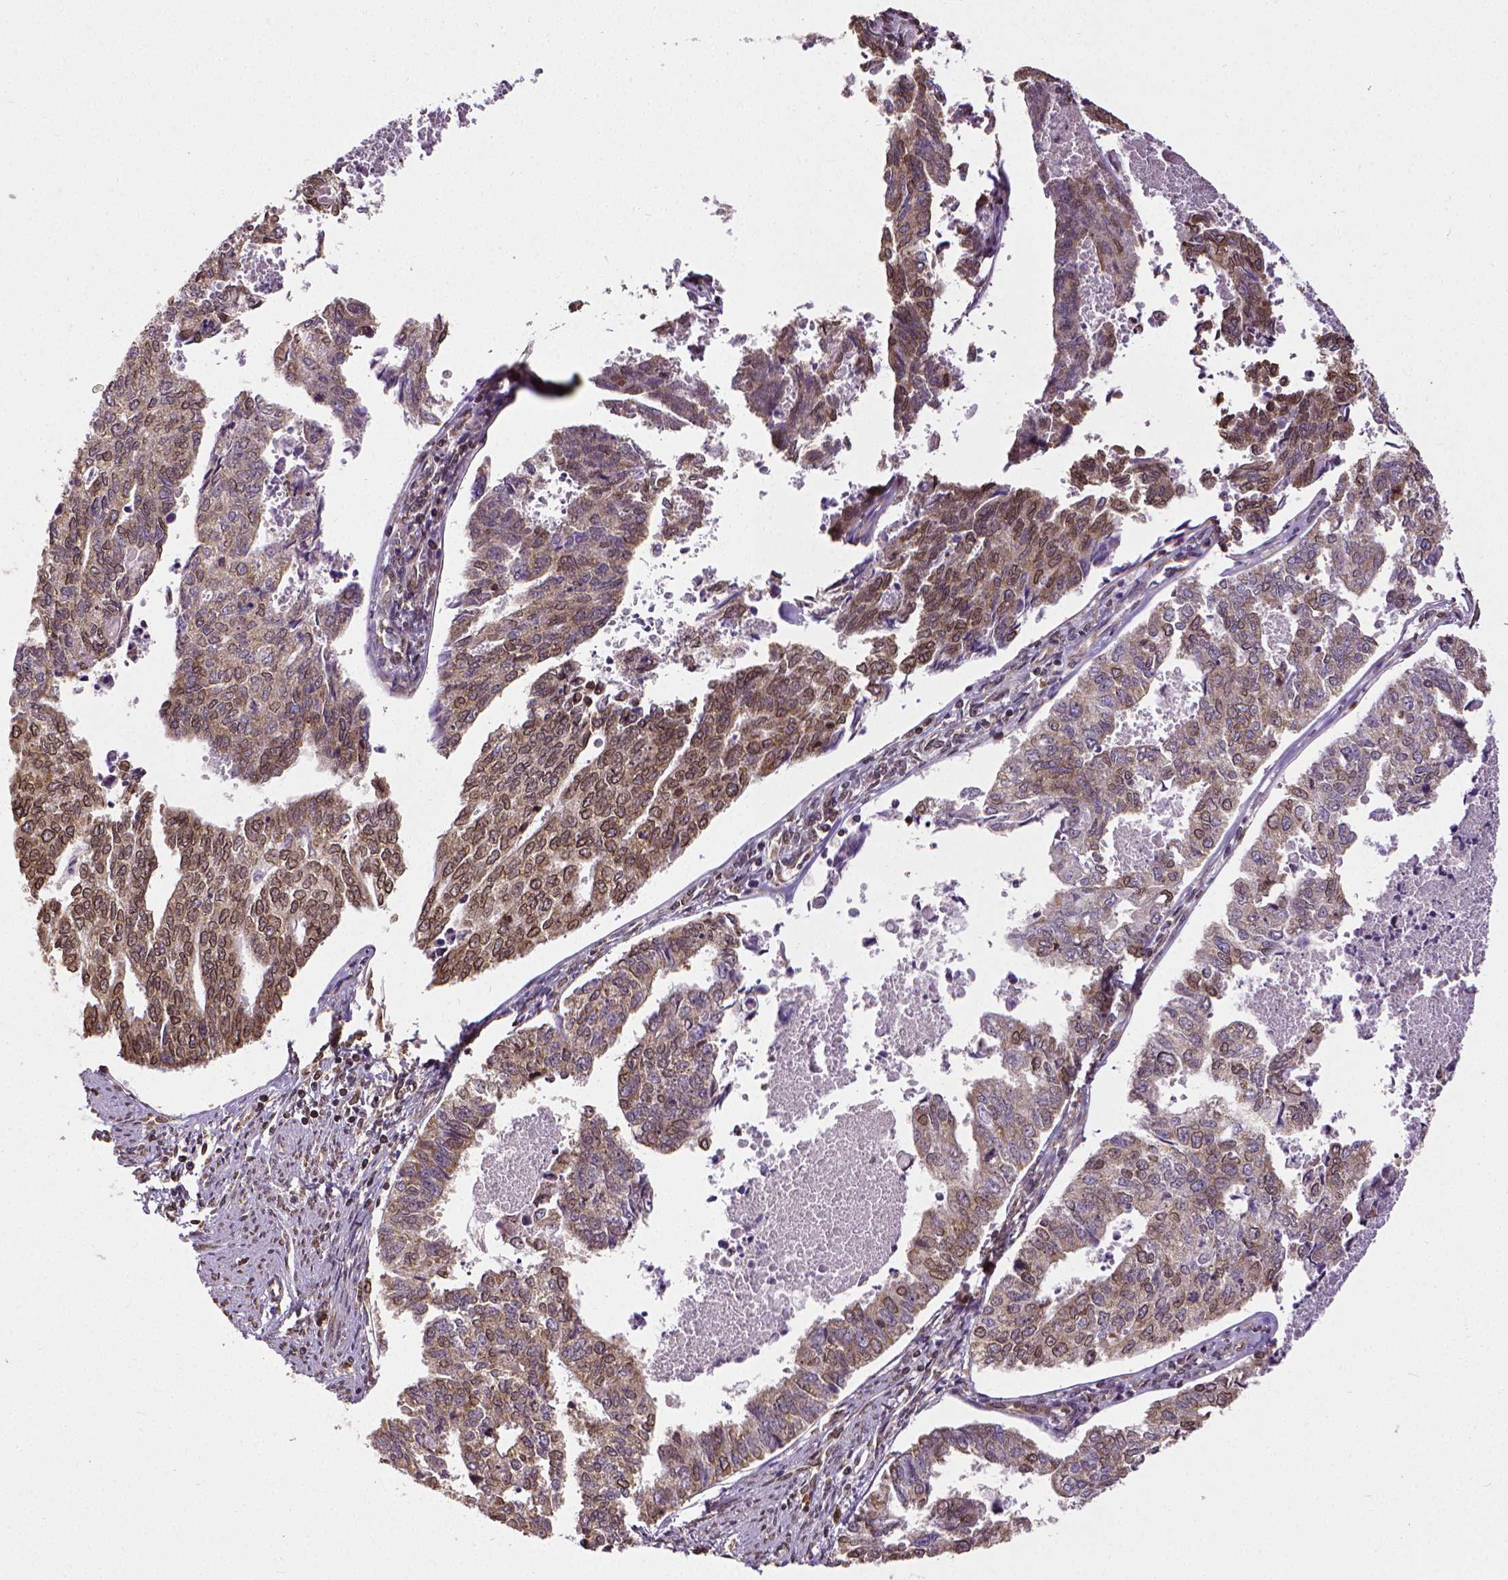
{"staining": {"intensity": "moderate", "quantity": "25%-75%", "location": "cytoplasmic/membranous,nuclear"}, "tissue": "endometrial cancer", "cell_type": "Tumor cells", "image_type": "cancer", "snomed": [{"axis": "morphology", "description": "Adenocarcinoma, NOS"}, {"axis": "topography", "description": "Endometrium"}], "caption": "IHC (DAB (3,3'-diaminobenzidine)) staining of endometrial cancer demonstrates moderate cytoplasmic/membranous and nuclear protein positivity in about 25%-75% of tumor cells.", "gene": "MTDH", "patient": {"sex": "female", "age": 73}}